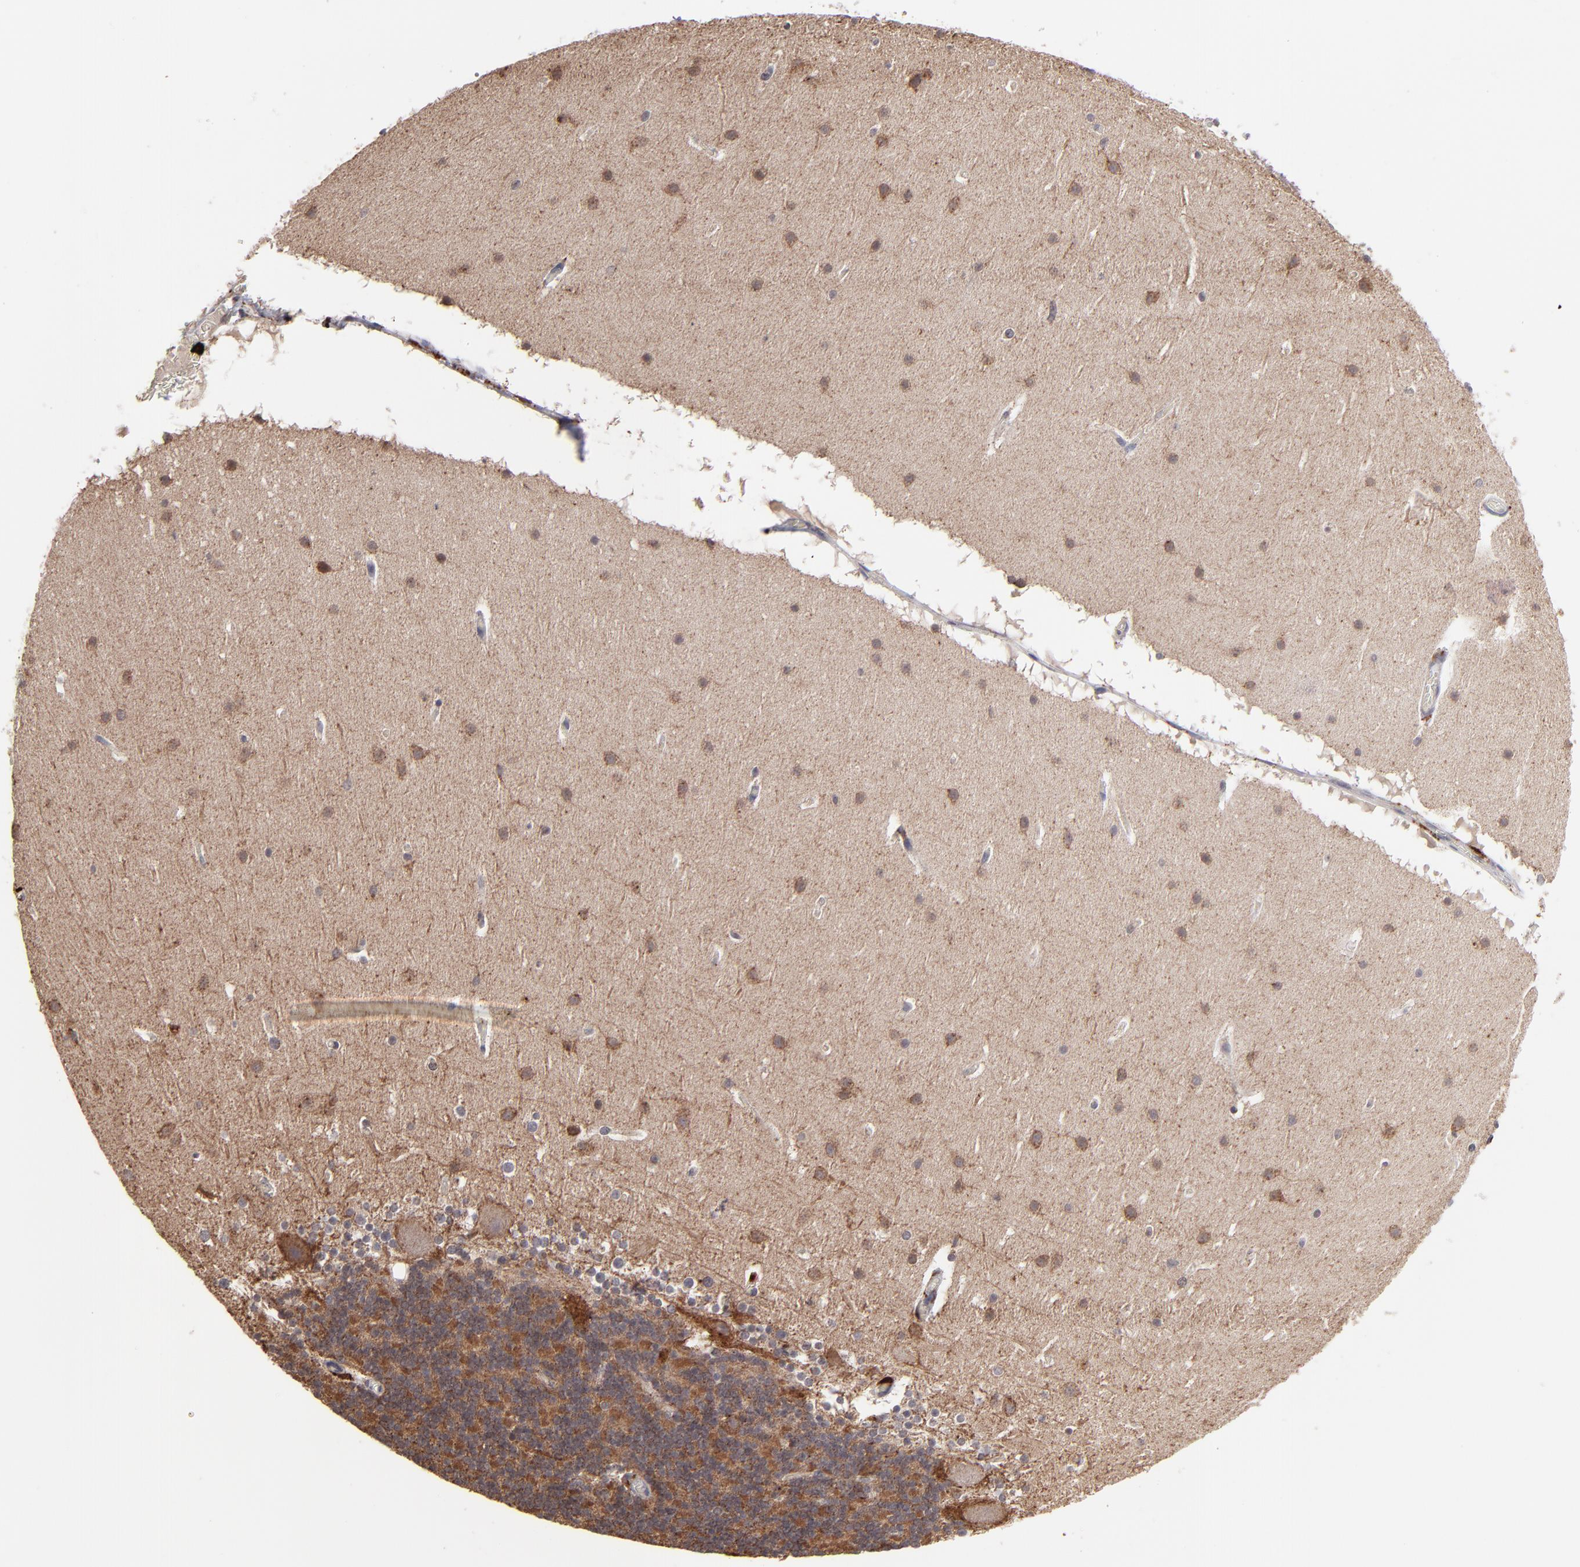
{"staining": {"intensity": "negative", "quantity": "none", "location": "none"}, "tissue": "cerebellum", "cell_type": "Cells in granular layer", "image_type": "normal", "snomed": [{"axis": "morphology", "description": "Normal tissue, NOS"}, {"axis": "topography", "description": "Cerebellum"}], "caption": "Immunohistochemical staining of normal cerebellum demonstrates no significant staining in cells in granular layer. (DAB (3,3'-diaminobenzidine) IHC, high magnification).", "gene": "SLC15A1", "patient": {"sex": "female", "age": 19}}